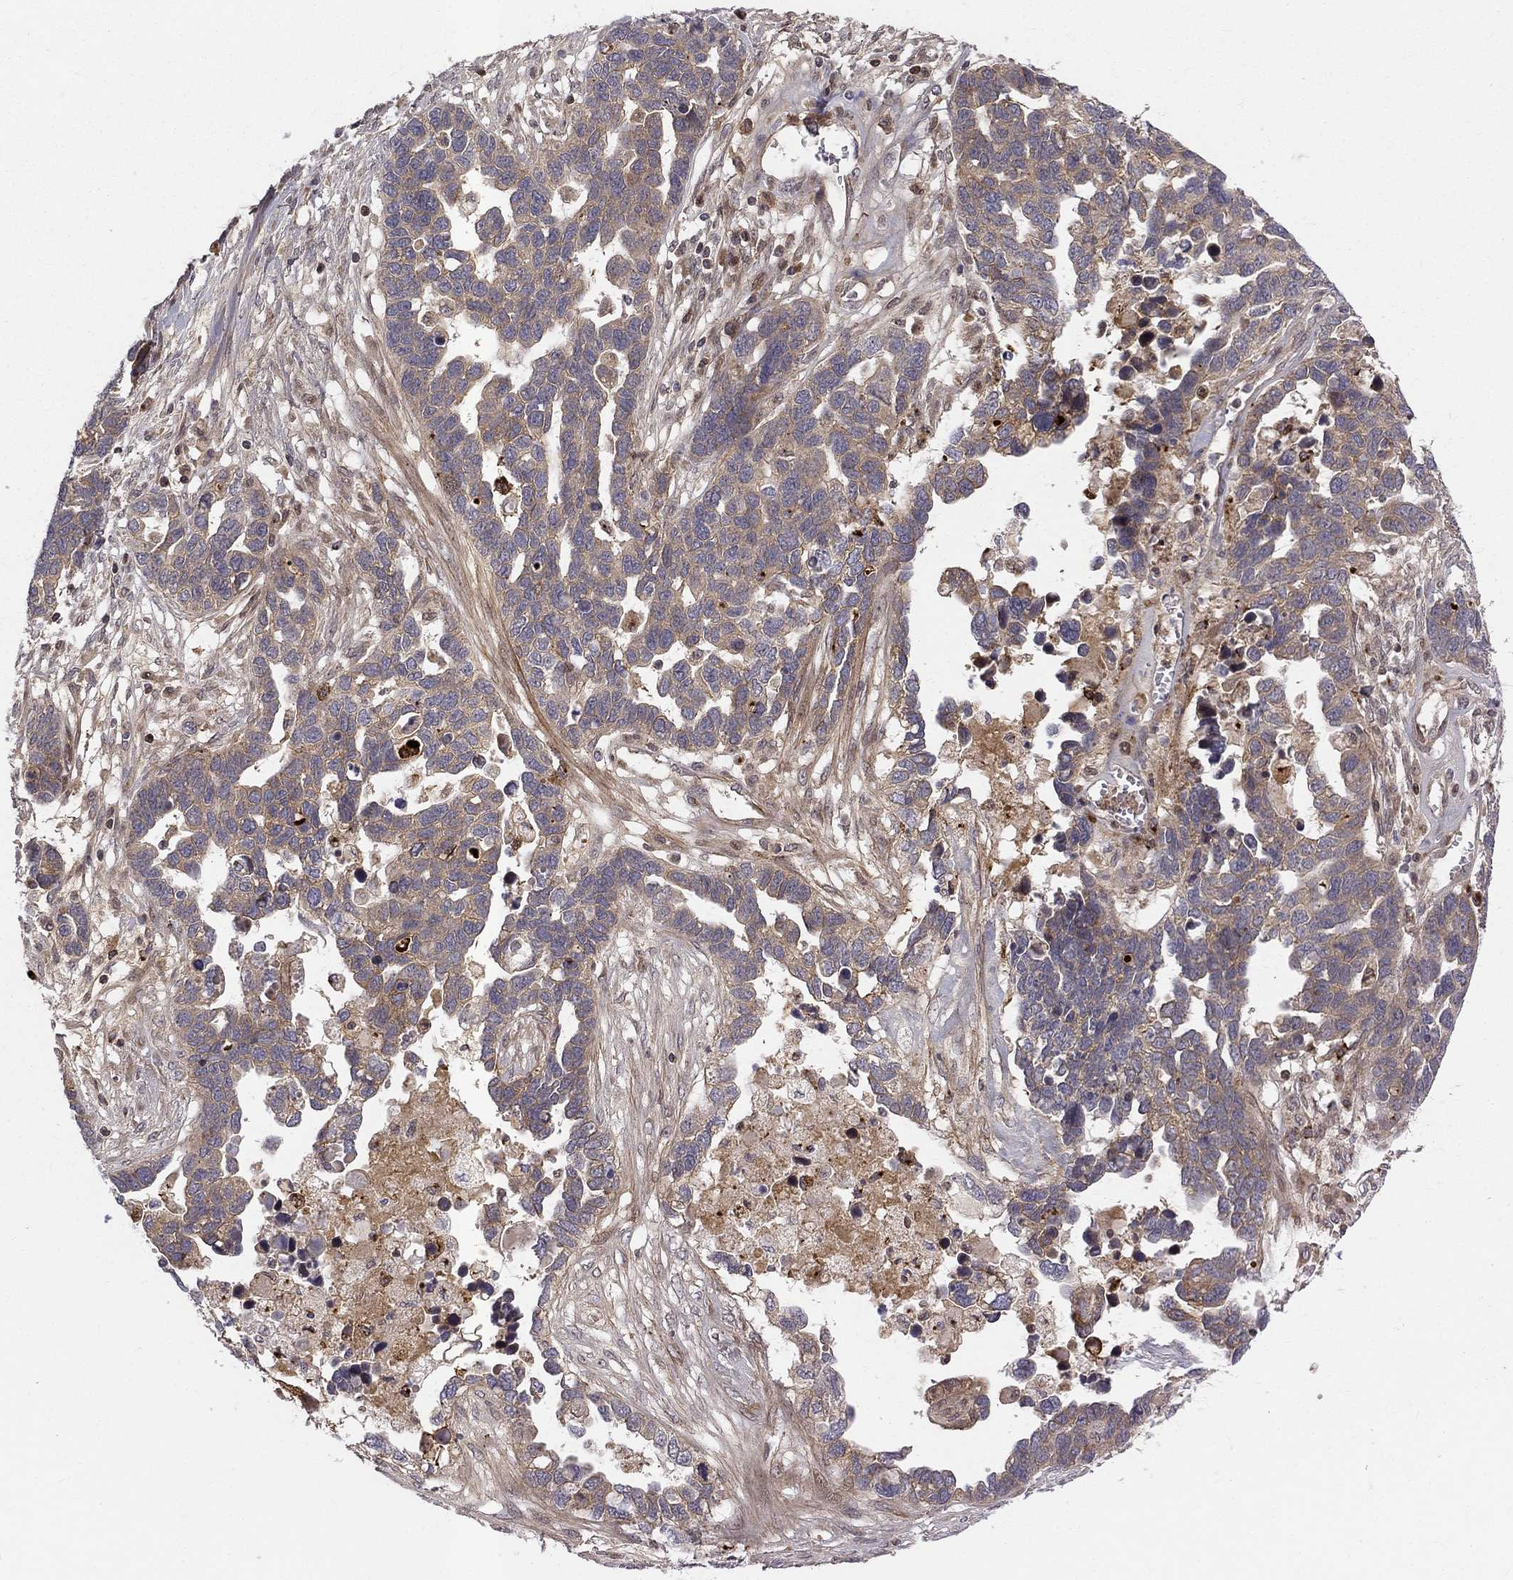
{"staining": {"intensity": "weak", "quantity": "25%-75%", "location": "cytoplasmic/membranous"}, "tissue": "ovarian cancer", "cell_type": "Tumor cells", "image_type": "cancer", "snomed": [{"axis": "morphology", "description": "Cystadenocarcinoma, serous, NOS"}, {"axis": "topography", "description": "Ovary"}], "caption": "Protein staining shows weak cytoplasmic/membranous staining in about 25%-75% of tumor cells in serous cystadenocarcinoma (ovarian).", "gene": "WDR19", "patient": {"sex": "female", "age": 54}}